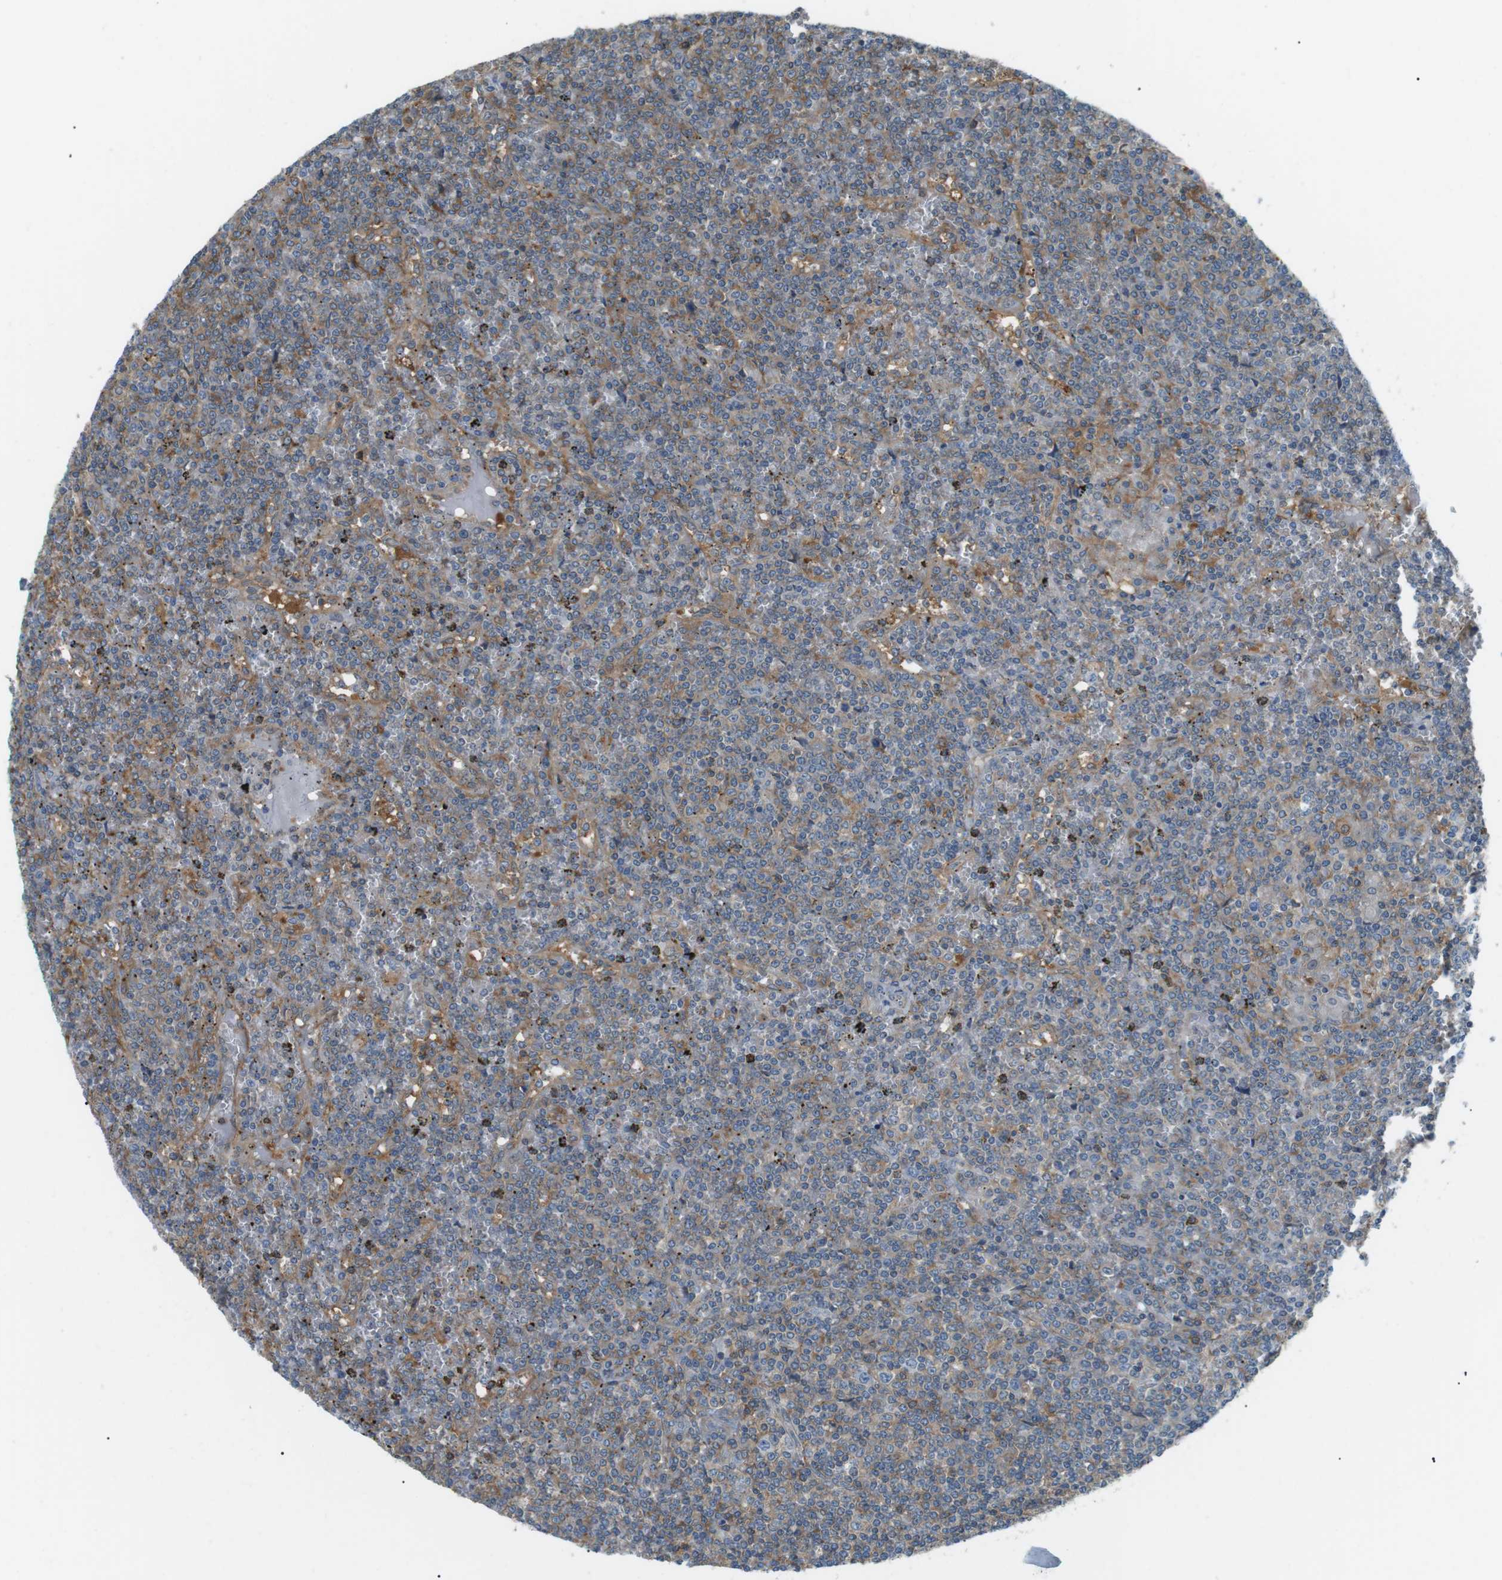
{"staining": {"intensity": "moderate", "quantity": "25%-75%", "location": "cytoplasmic/membranous"}, "tissue": "lymphoma", "cell_type": "Tumor cells", "image_type": "cancer", "snomed": [{"axis": "morphology", "description": "Malignant lymphoma, non-Hodgkin's type, Low grade"}, {"axis": "topography", "description": "Spleen"}], "caption": "This photomicrograph shows low-grade malignant lymphoma, non-Hodgkin's type stained with immunohistochemistry (IHC) to label a protein in brown. The cytoplasmic/membranous of tumor cells show moderate positivity for the protein. Nuclei are counter-stained blue.", "gene": "PEPD", "patient": {"sex": "female", "age": 19}}